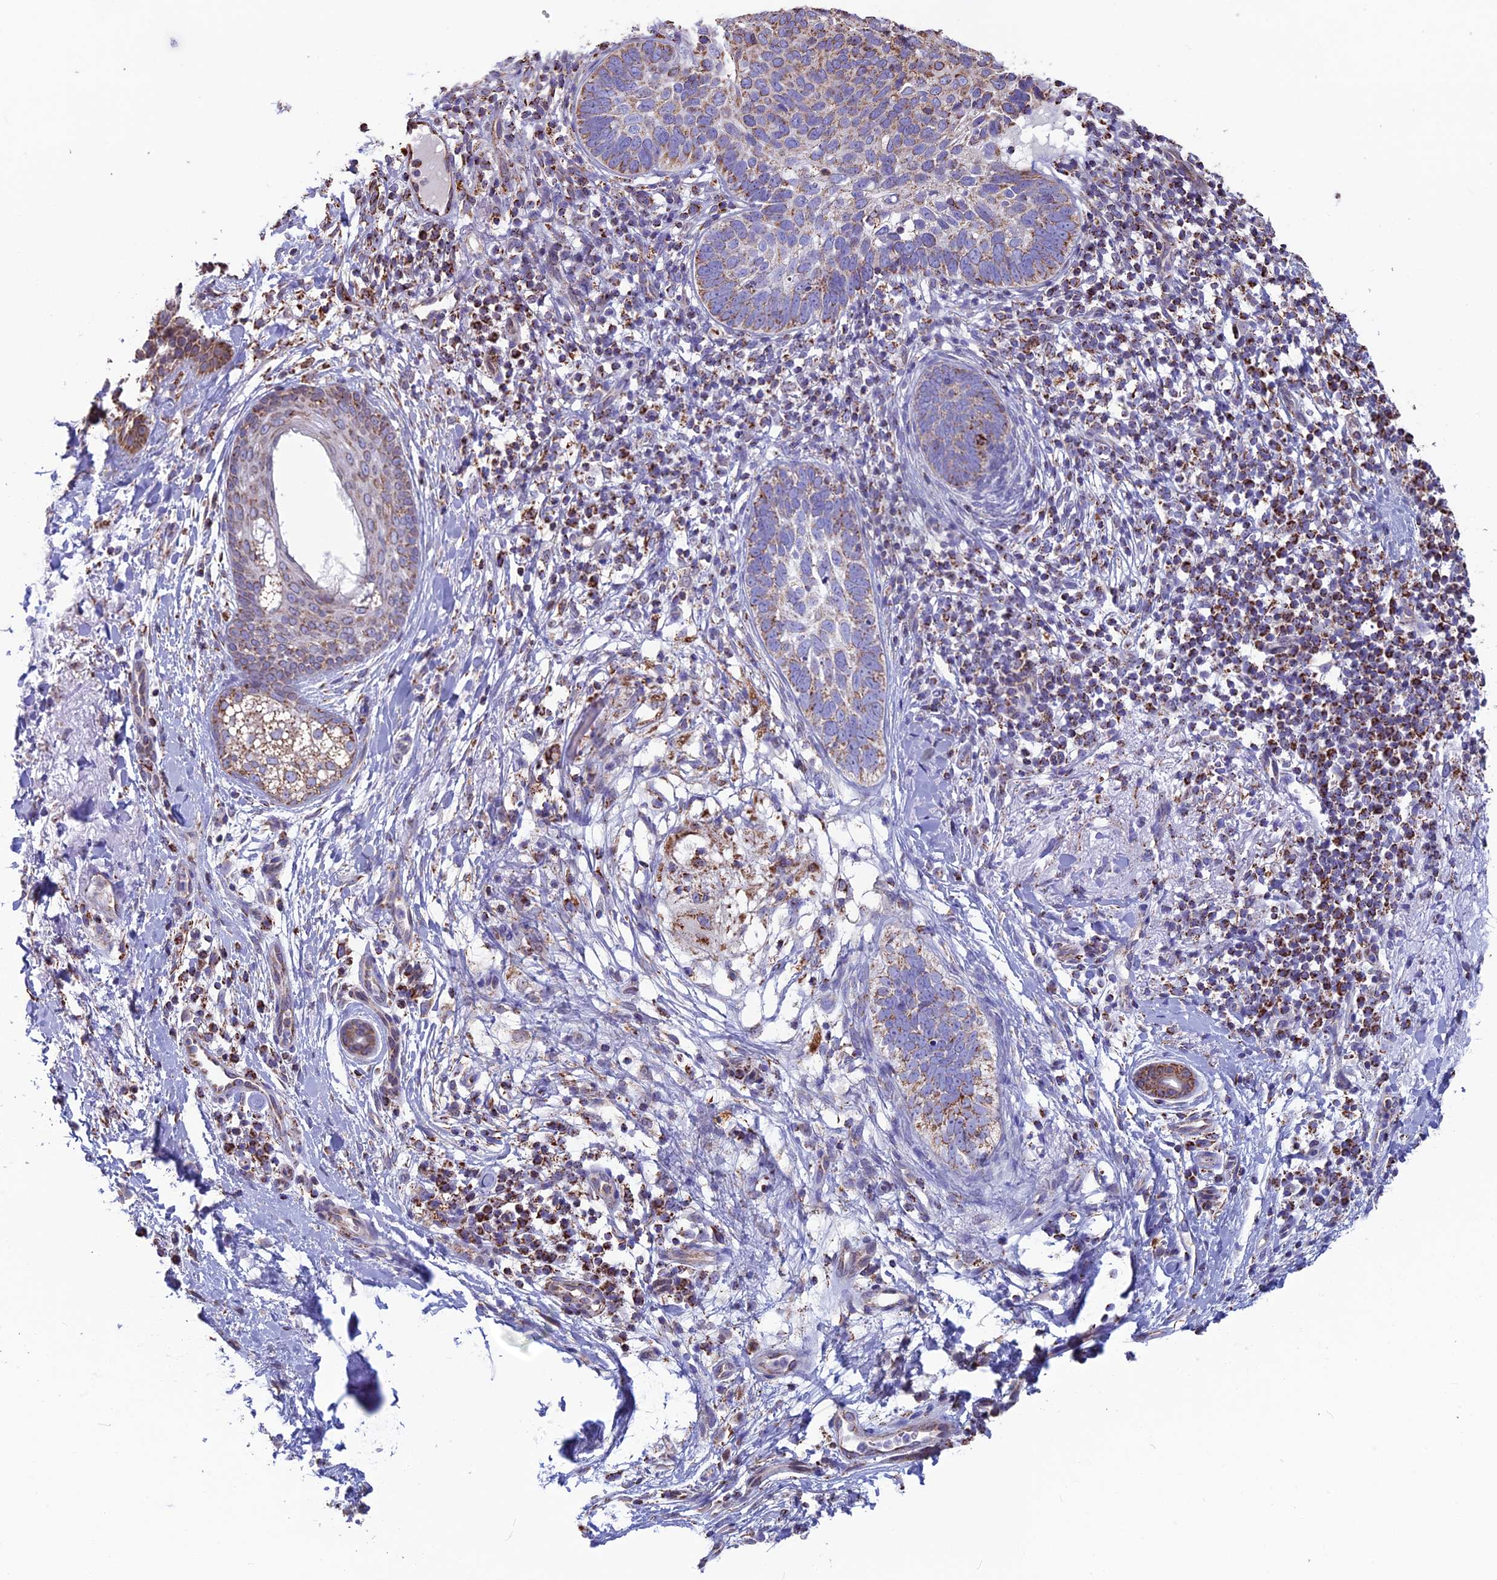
{"staining": {"intensity": "moderate", "quantity": "25%-75%", "location": "cytoplasmic/membranous"}, "tissue": "skin cancer", "cell_type": "Tumor cells", "image_type": "cancer", "snomed": [{"axis": "morphology", "description": "Basal cell carcinoma"}, {"axis": "topography", "description": "Skin"}], "caption": "Skin basal cell carcinoma tissue reveals moderate cytoplasmic/membranous expression in approximately 25%-75% of tumor cells, visualized by immunohistochemistry.", "gene": "CS", "patient": {"sex": "male", "age": 85}}